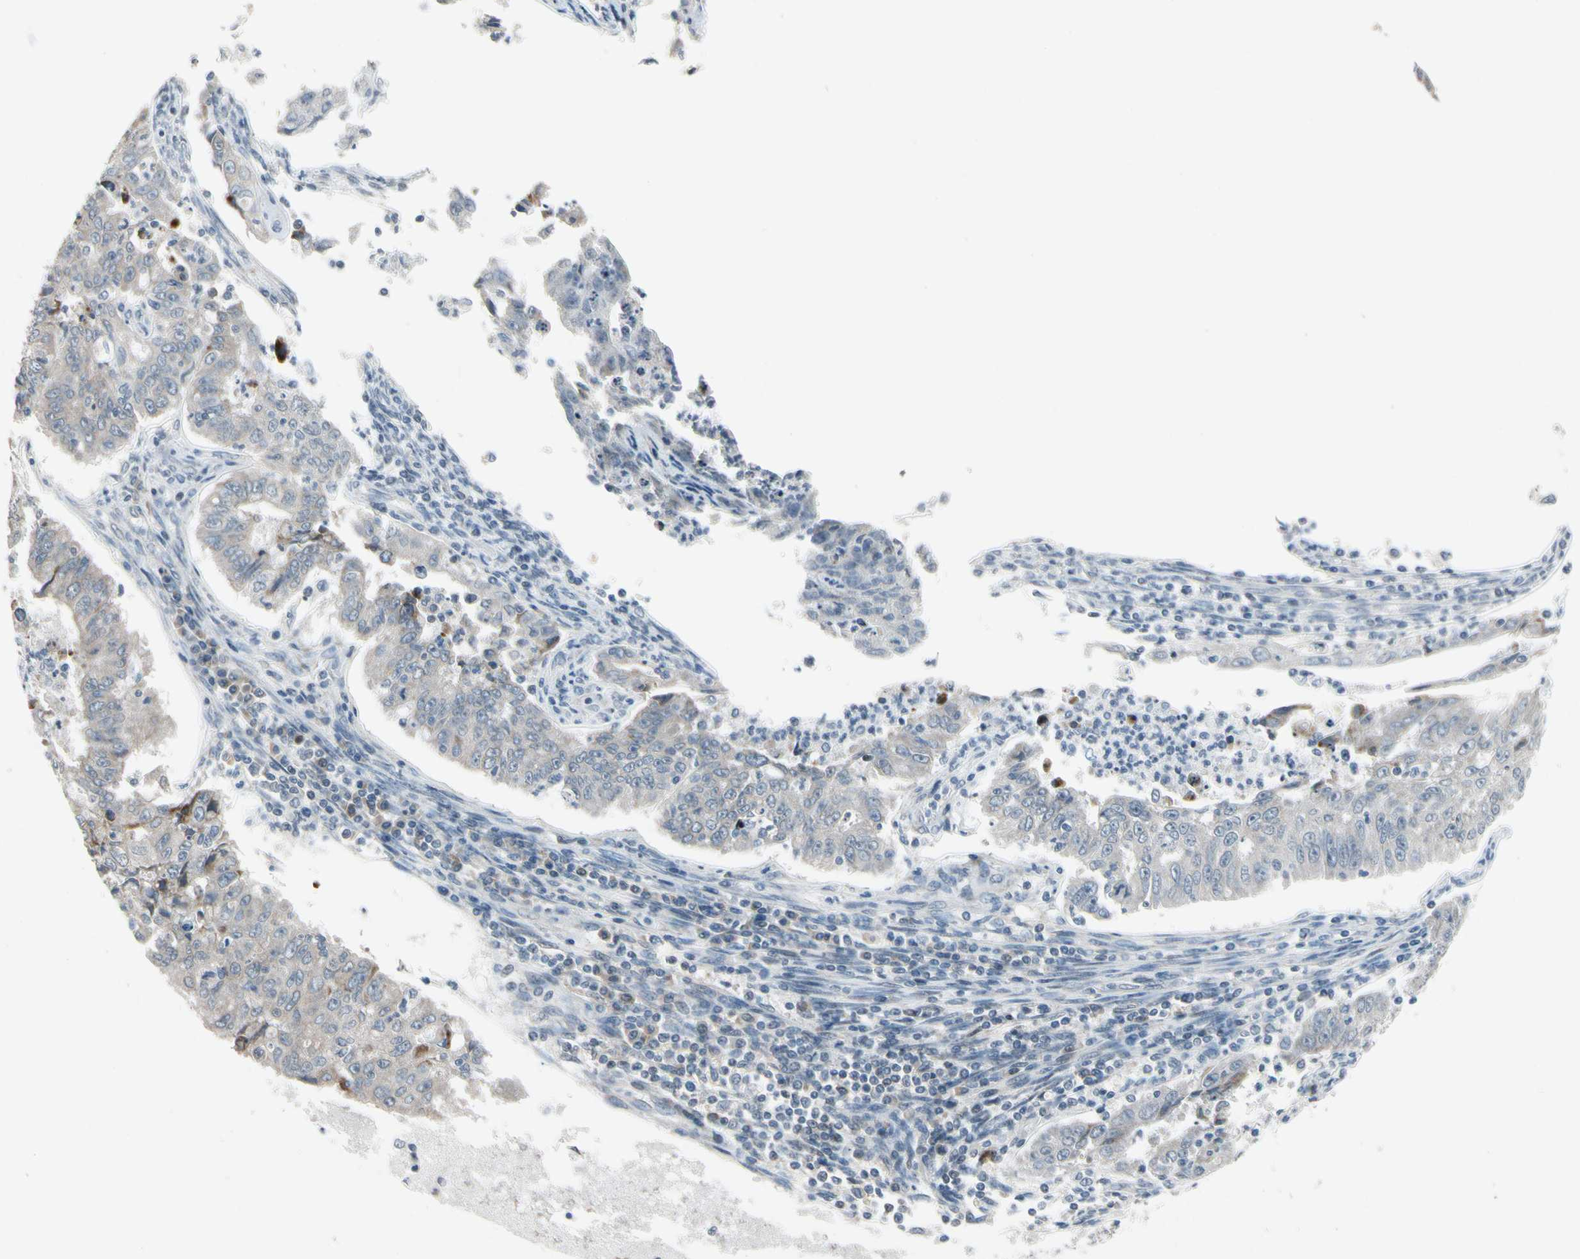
{"staining": {"intensity": "weak", "quantity": "<25%", "location": "cytoplasmic/membranous"}, "tissue": "endometrial cancer", "cell_type": "Tumor cells", "image_type": "cancer", "snomed": [{"axis": "morphology", "description": "Adenocarcinoma, NOS"}, {"axis": "topography", "description": "Endometrium"}], "caption": "Image shows no protein staining in tumor cells of adenocarcinoma (endometrial) tissue. Brightfield microscopy of IHC stained with DAB (brown) and hematoxylin (blue), captured at high magnification.", "gene": "PIP5K1B", "patient": {"sex": "female", "age": 42}}